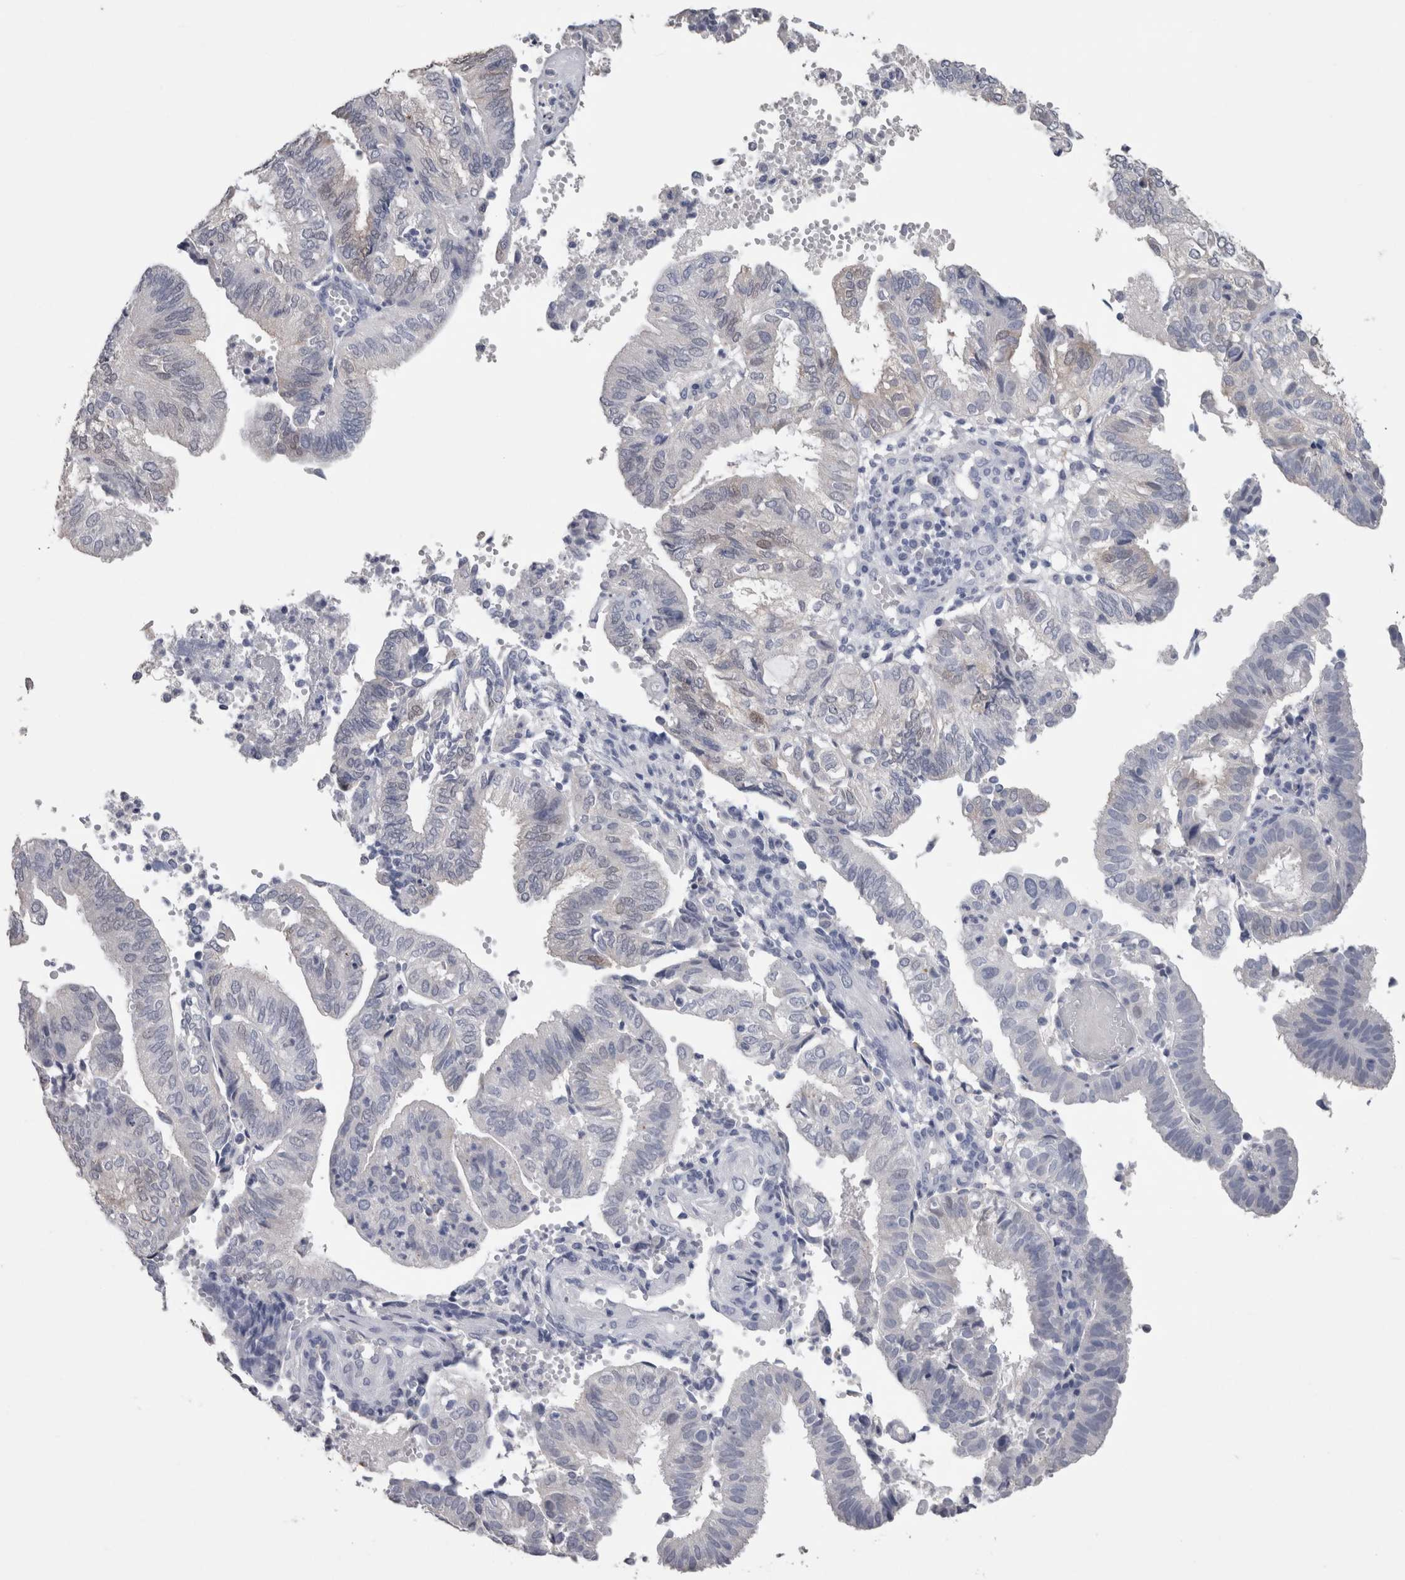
{"staining": {"intensity": "negative", "quantity": "none", "location": "none"}, "tissue": "endometrial cancer", "cell_type": "Tumor cells", "image_type": "cancer", "snomed": [{"axis": "morphology", "description": "Adenocarcinoma, NOS"}, {"axis": "topography", "description": "Uterus"}], "caption": "Immunohistochemistry (IHC) histopathology image of human endometrial cancer (adenocarcinoma) stained for a protein (brown), which displays no positivity in tumor cells. (DAB IHC visualized using brightfield microscopy, high magnification).", "gene": "CA8", "patient": {"sex": "female", "age": 60}}